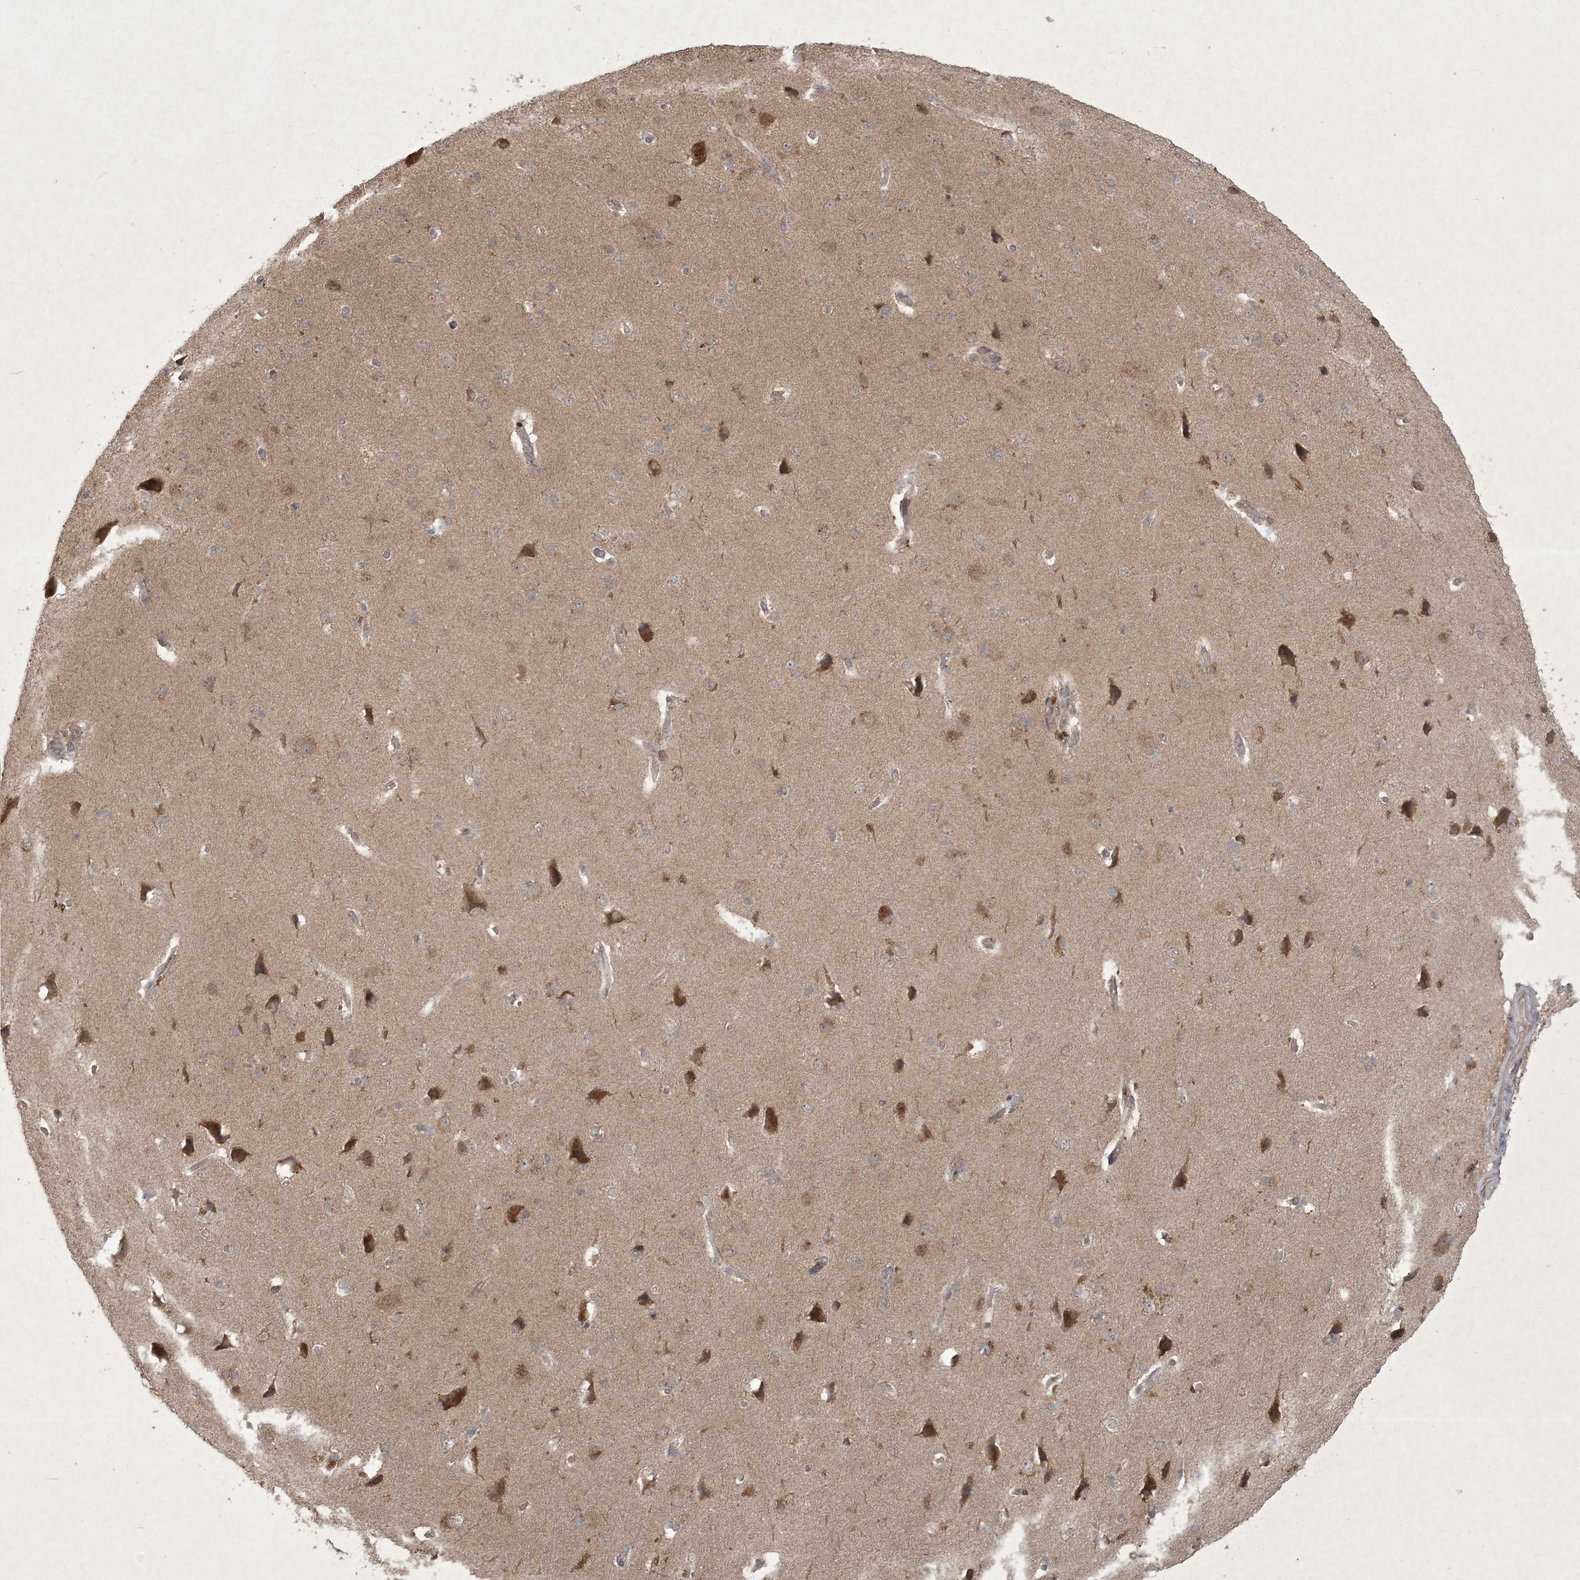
{"staining": {"intensity": "weak", "quantity": ">75%", "location": "cytoplasmic/membranous"}, "tissue": "cerebral cortex", "cell_type": "Endothelial cells", "image_type": "normal", "snomed": [{"axis": "morphology", "description": "Normal tissue, NOS"}, {"axis": "topography", "description": "Cerebral cortex"}], "caption": "Human cerebral cortex stained for a protein (brown) shows weak cytoplasmic/membranous positive positivity in about >75% of endothelial cells.", "gene": "NRBP2", "patient": {"sex": "male", "age": 62}}